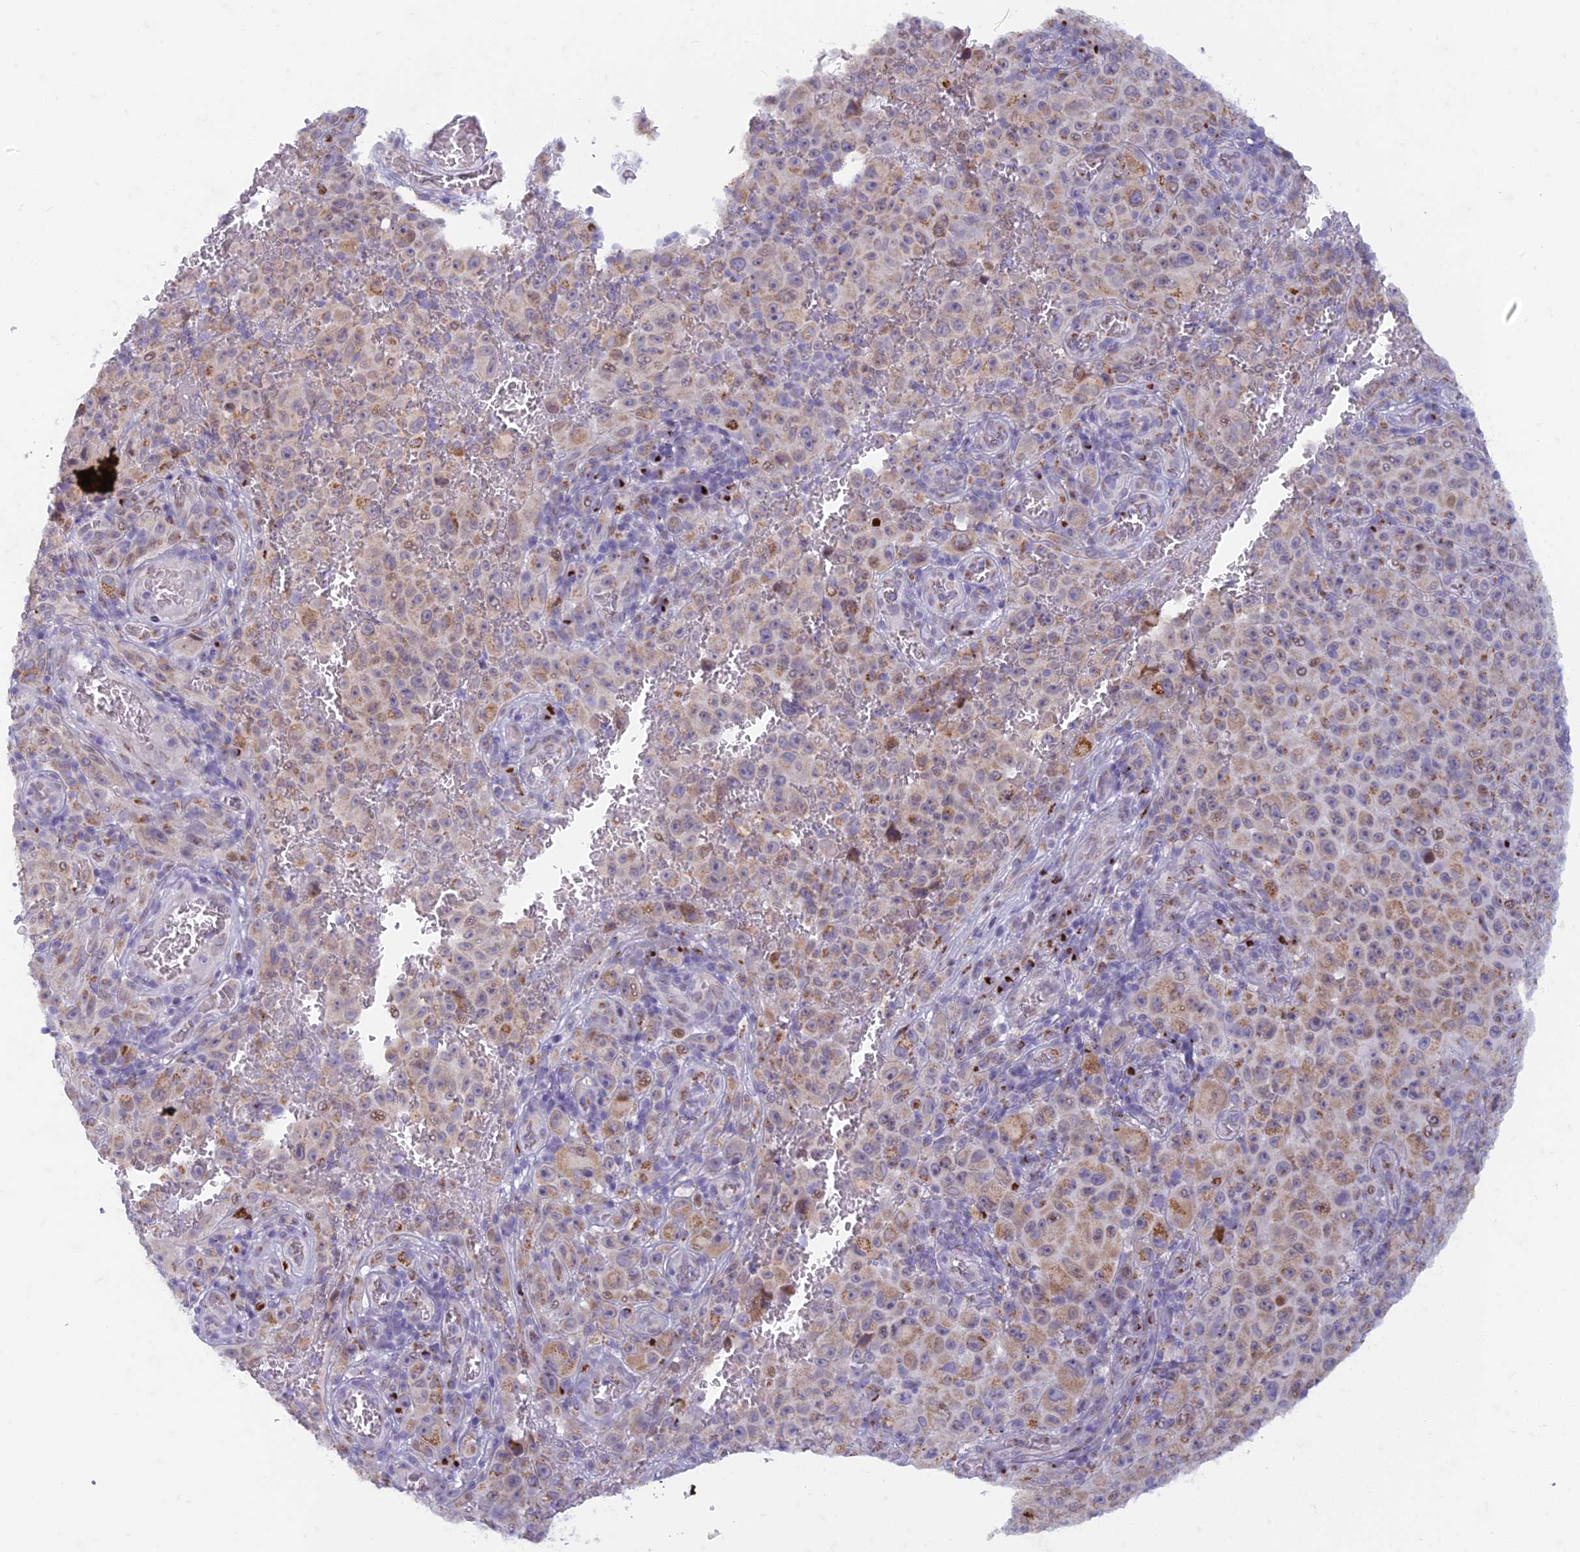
{"staining": {"intensity": "weak", "quantity": ">75%", "location": "cytoplasmic/membranous"}, "tissue": "melanoma", "cell_type": "Tumor cells", "image_type": "cancer", "snomed": [{"axis": "morphology", "description": "Malignant melanoma, NOS"}, {"axis": "topography", "description": "Skin"}], "caption": "IHC staining of malignant melanoma, which demonstrates low levels of weak cytoplasmic/membranous staining in approximately >75% of tumor cells indicating weak cytoplasmic/membranous protein expression. The staining was performed using DAB (brown) for protein detection and nuclei were counterstained in hematoxylin (blue).", "gene": "FAM3C", "patient": {"sex": "female", "age": 82}}